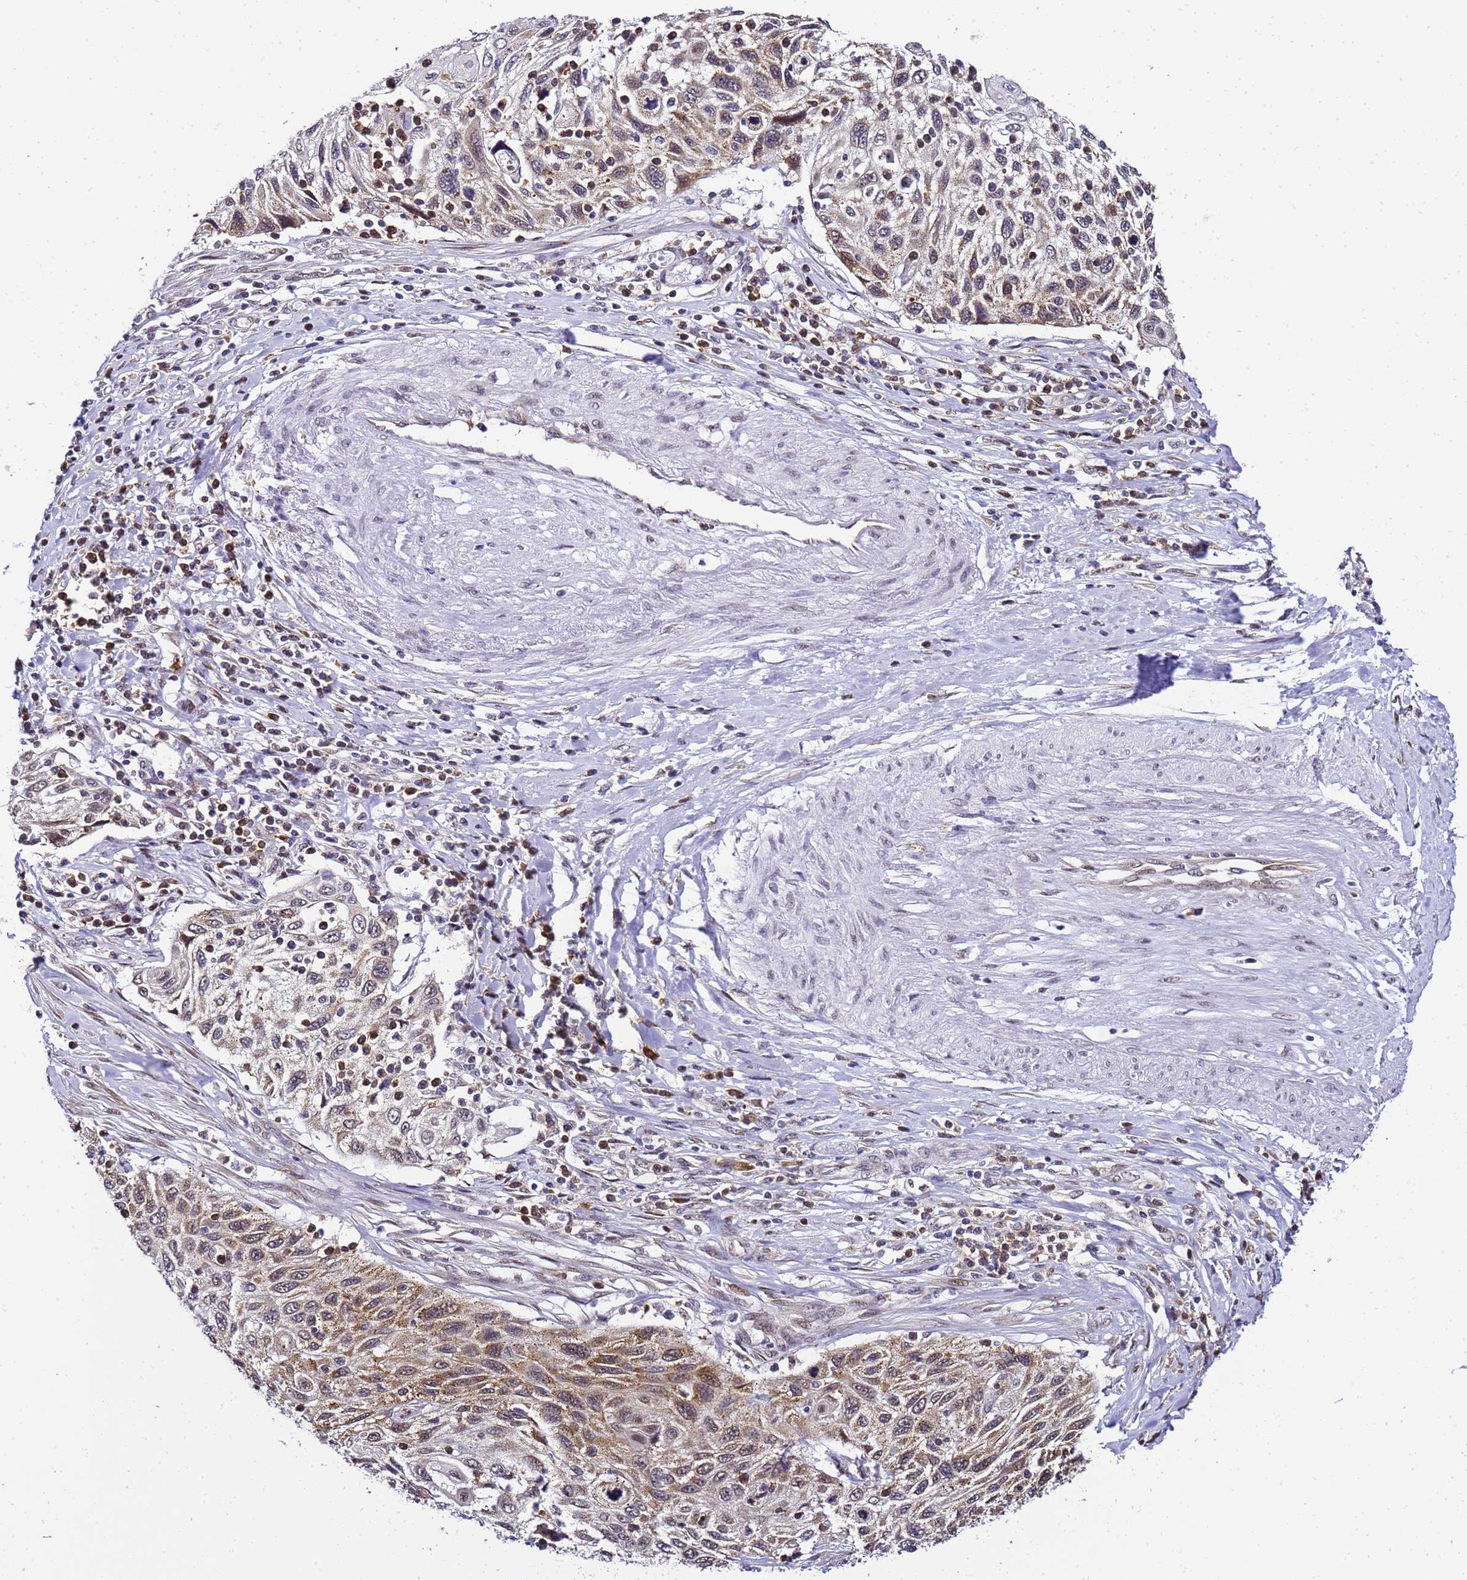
{"staining": {"intensity": "moderate", "quantity": "25%-75%", "location": "cytoplasmic/membranous"}, "tissue": "cervical cancer", "cell_type": "Tumor cells", "image_type": "cancer", "snomed": [{"axis": "morphology", "description": "Squamous cell carcinoma, NOS"}, {"axis": "topography", "description": "Cervix"}], "caption": "Cervical cancer stained for a protein (brown) exhibits moderate cytoplasmic/membranous positive positivity in about 25%-75% of tumor cells.", "gene": "SMN1", "patient": {"sex": "female", "age": 70}}